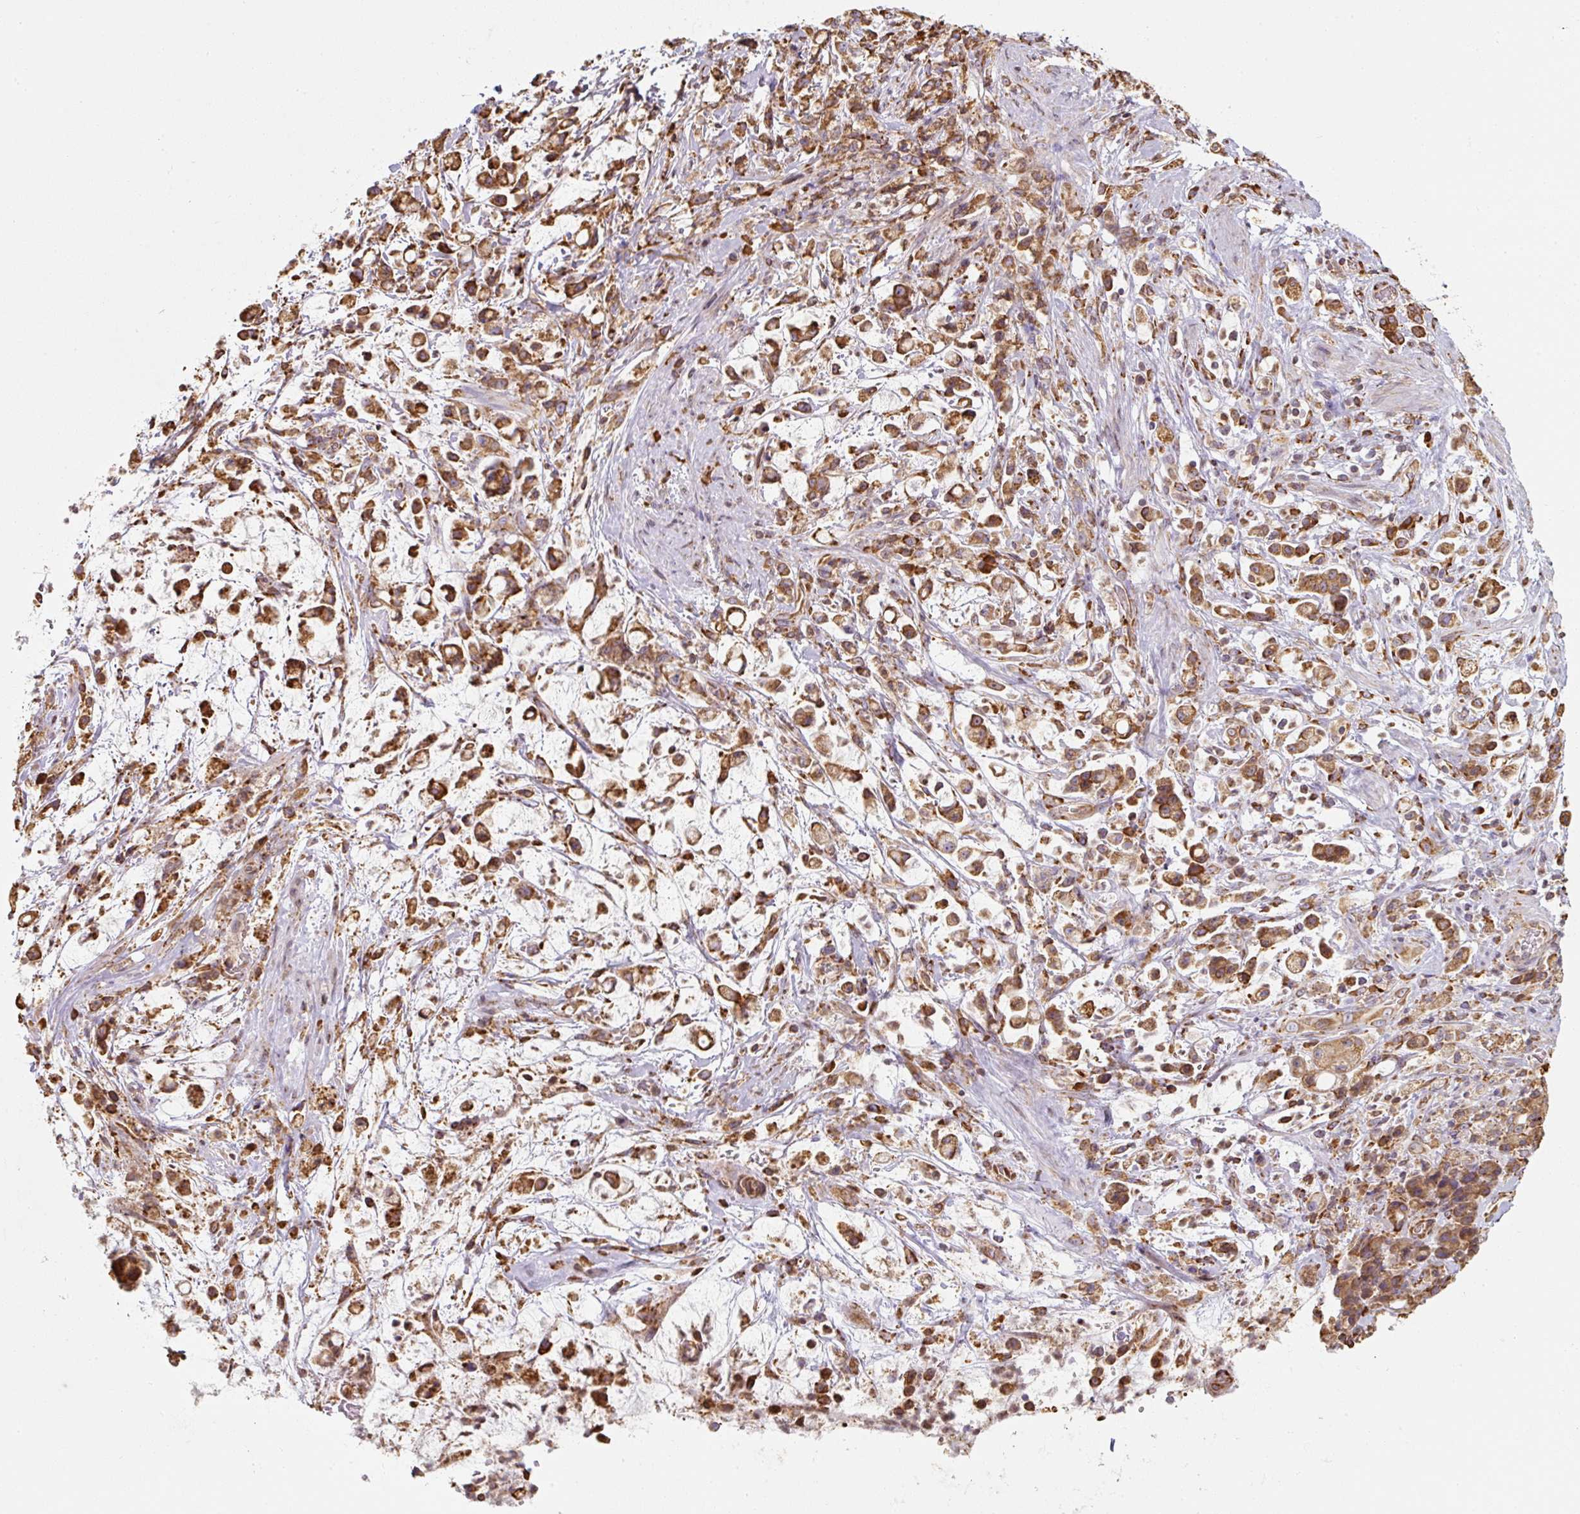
{"staining": {"intensity": "strong", "quantity": ">75%", "location": "cytoplasmic/membranous"}, "tissue": "stomach cancer", "cell_type": "Tumor cells", "image_type": "cancer", "snomed": [{"axis": "morphology", "description": "Adenocarcinoma, NOS"}, {"axis": "topography", "description": "Stomach"}], "caption": "Immunohistochemical staining of stomach cancer displays high levels of strong cytoplasmic/membranous positivity in about >75% of tumor cells.", "gene": "PRKCSH", "patient": {"sex": "female", "age": 60}}